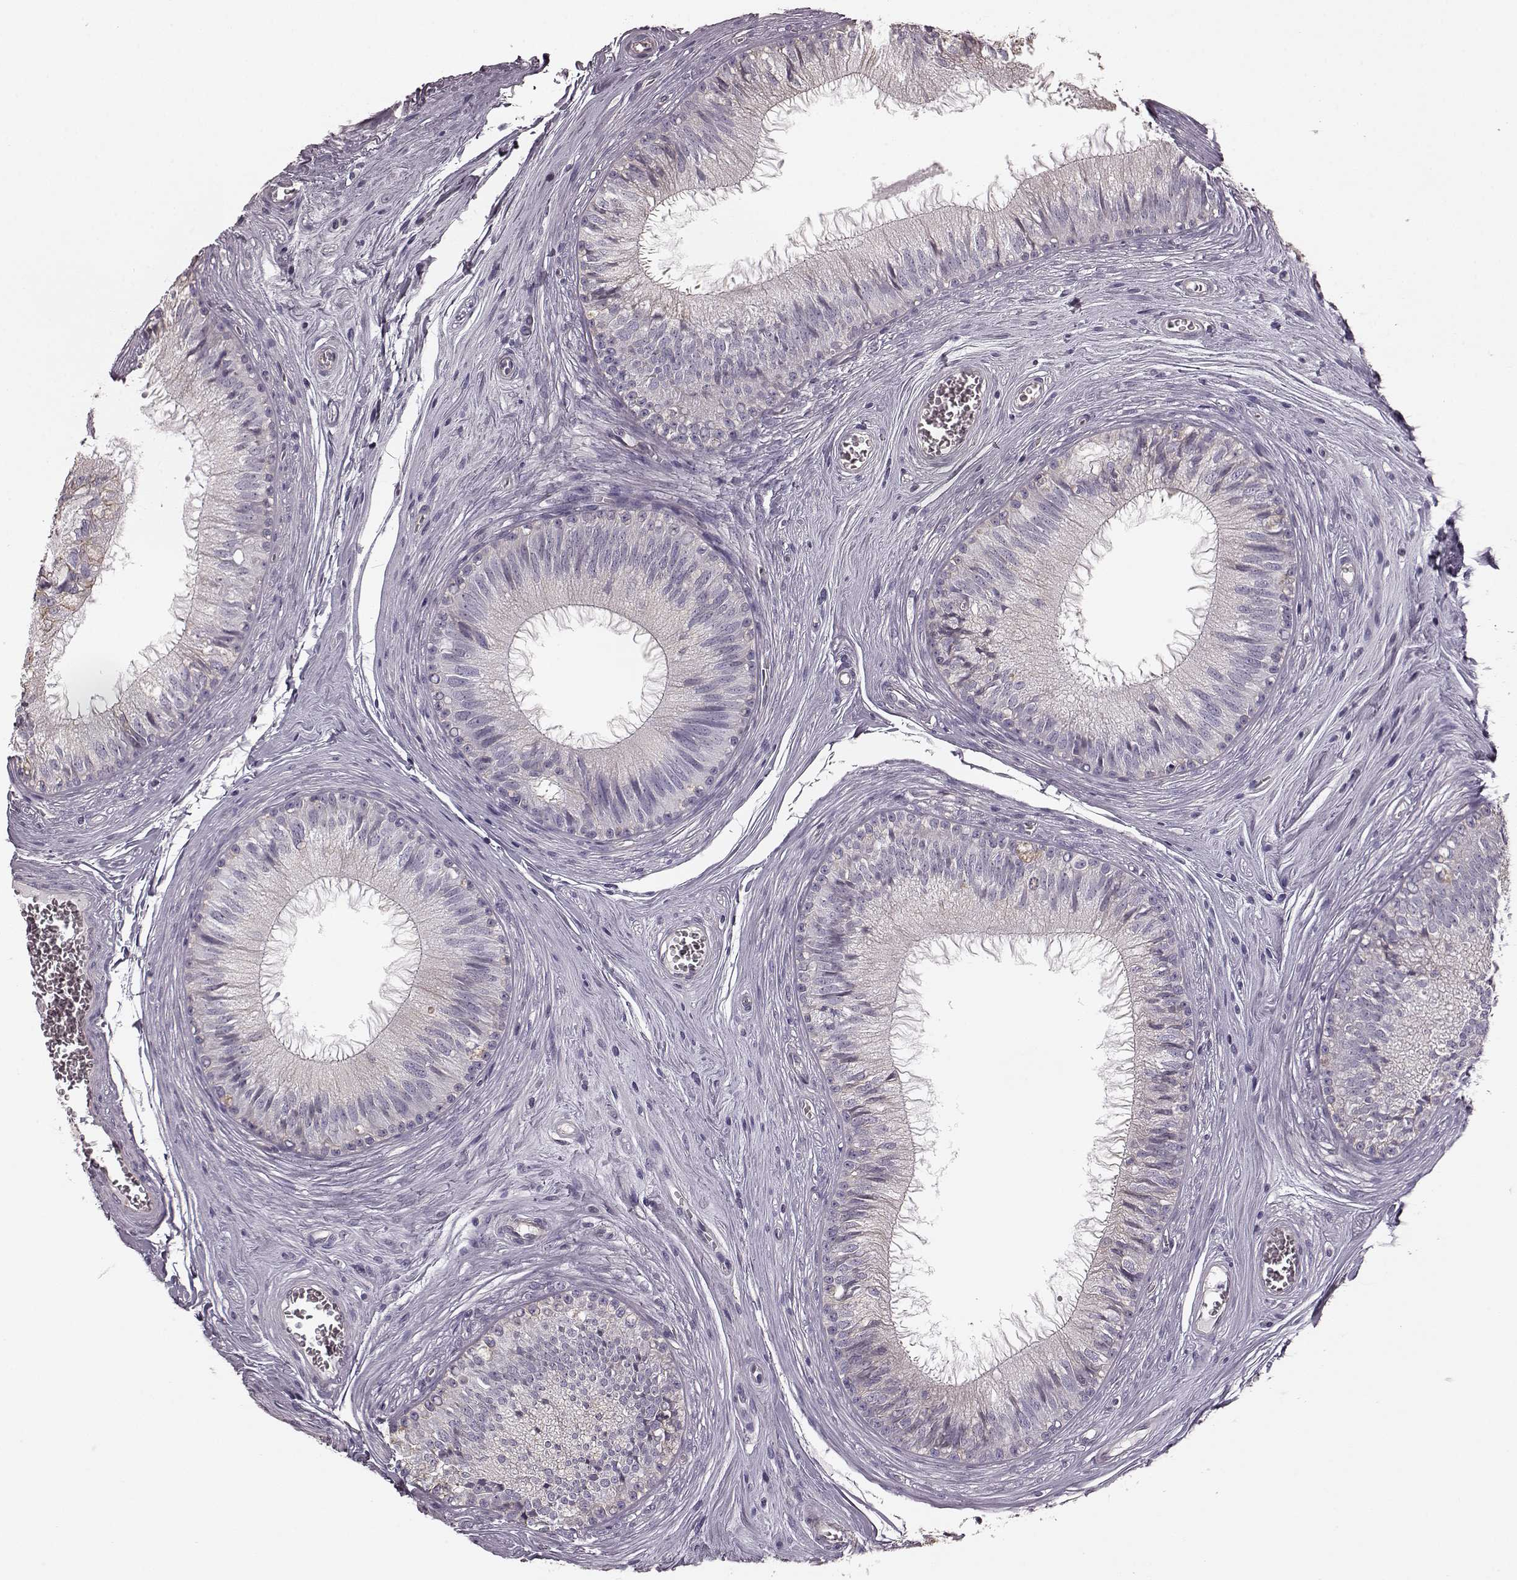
{"staining": {"intensity": "weak", "quantity": "<25%", "location": "cytoplasmic/membranous"}, "tissue": "epididymis", "cell_type": "Glandular cells", "image_type": "normal", "snomed": [{"axis": "morphology", "description": "Normal tissue, NOS"}, {"axis": "topography", "description": "Epididymis"}], "caption": "Histopathology image shows no significant protein positivity in glandular cells of normal epididymis. Nuclei are stained in blue.", "gene": "PDCD1", "patient": {"sex": "male", "age": 37}}